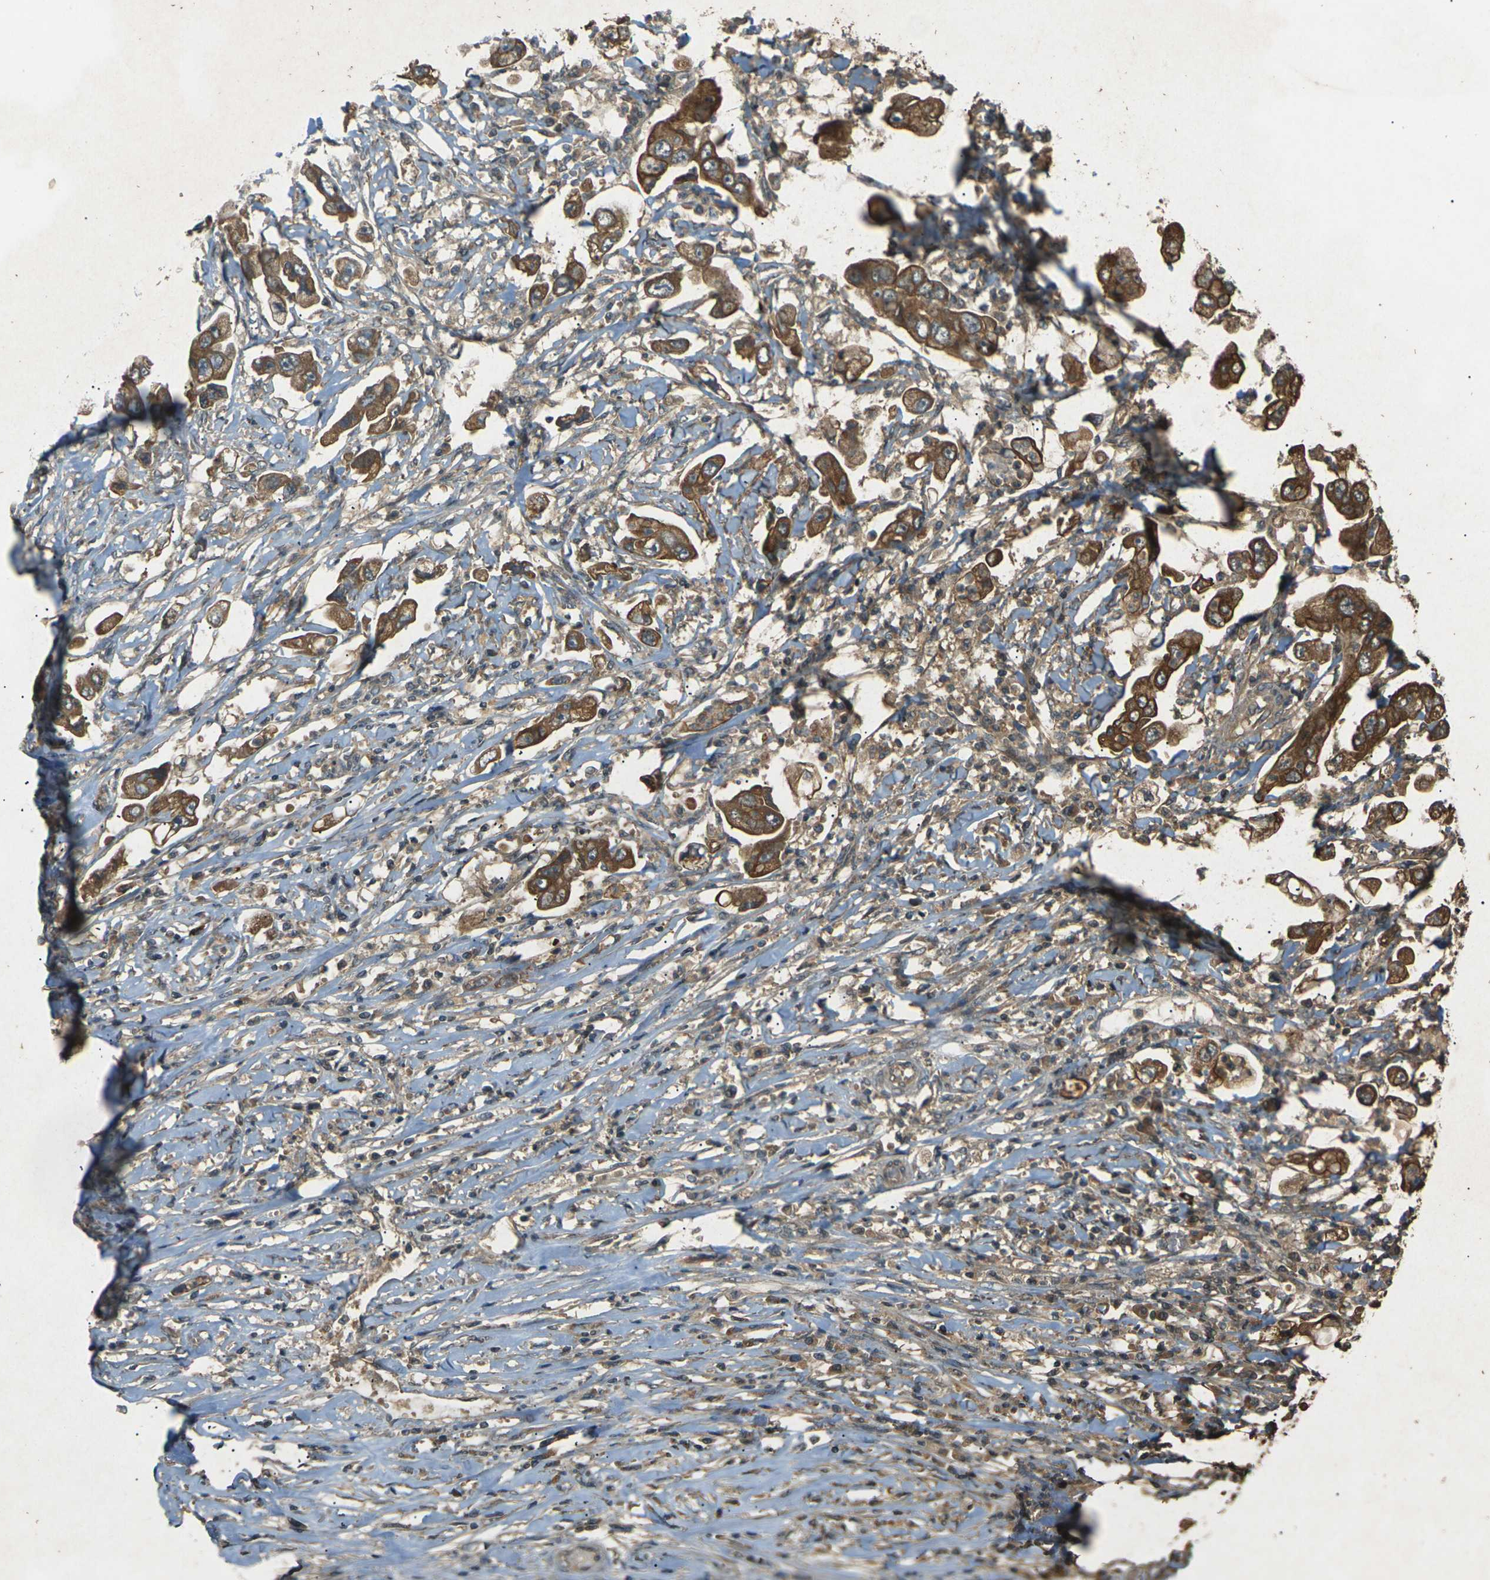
{"staining": {"intensity": "strong", "quantity": ">75%", "location": "cytoplasmic/membranous"}, "tissue": "stomach cancer", "cell_type": "Tumor cells", "image_type": "cancer", "snomed": [{"axis": "morphology", "description": "Adenocarcinoma, NOS"}, {"axis": "topography", "description": "Stomach"}], "caption": "Protein staining of stomach adenocarcinoma tissue demonstrates strong cytoplasmic/membranous staining in about >75% of tumor cells. The protein of interest is stained brown, and the nuclei are stained in blue (DAB IHC with brightfield microscopy, high magnification).", "gene": "TAP1", "patient": {"sex": "male", "age": 62}}